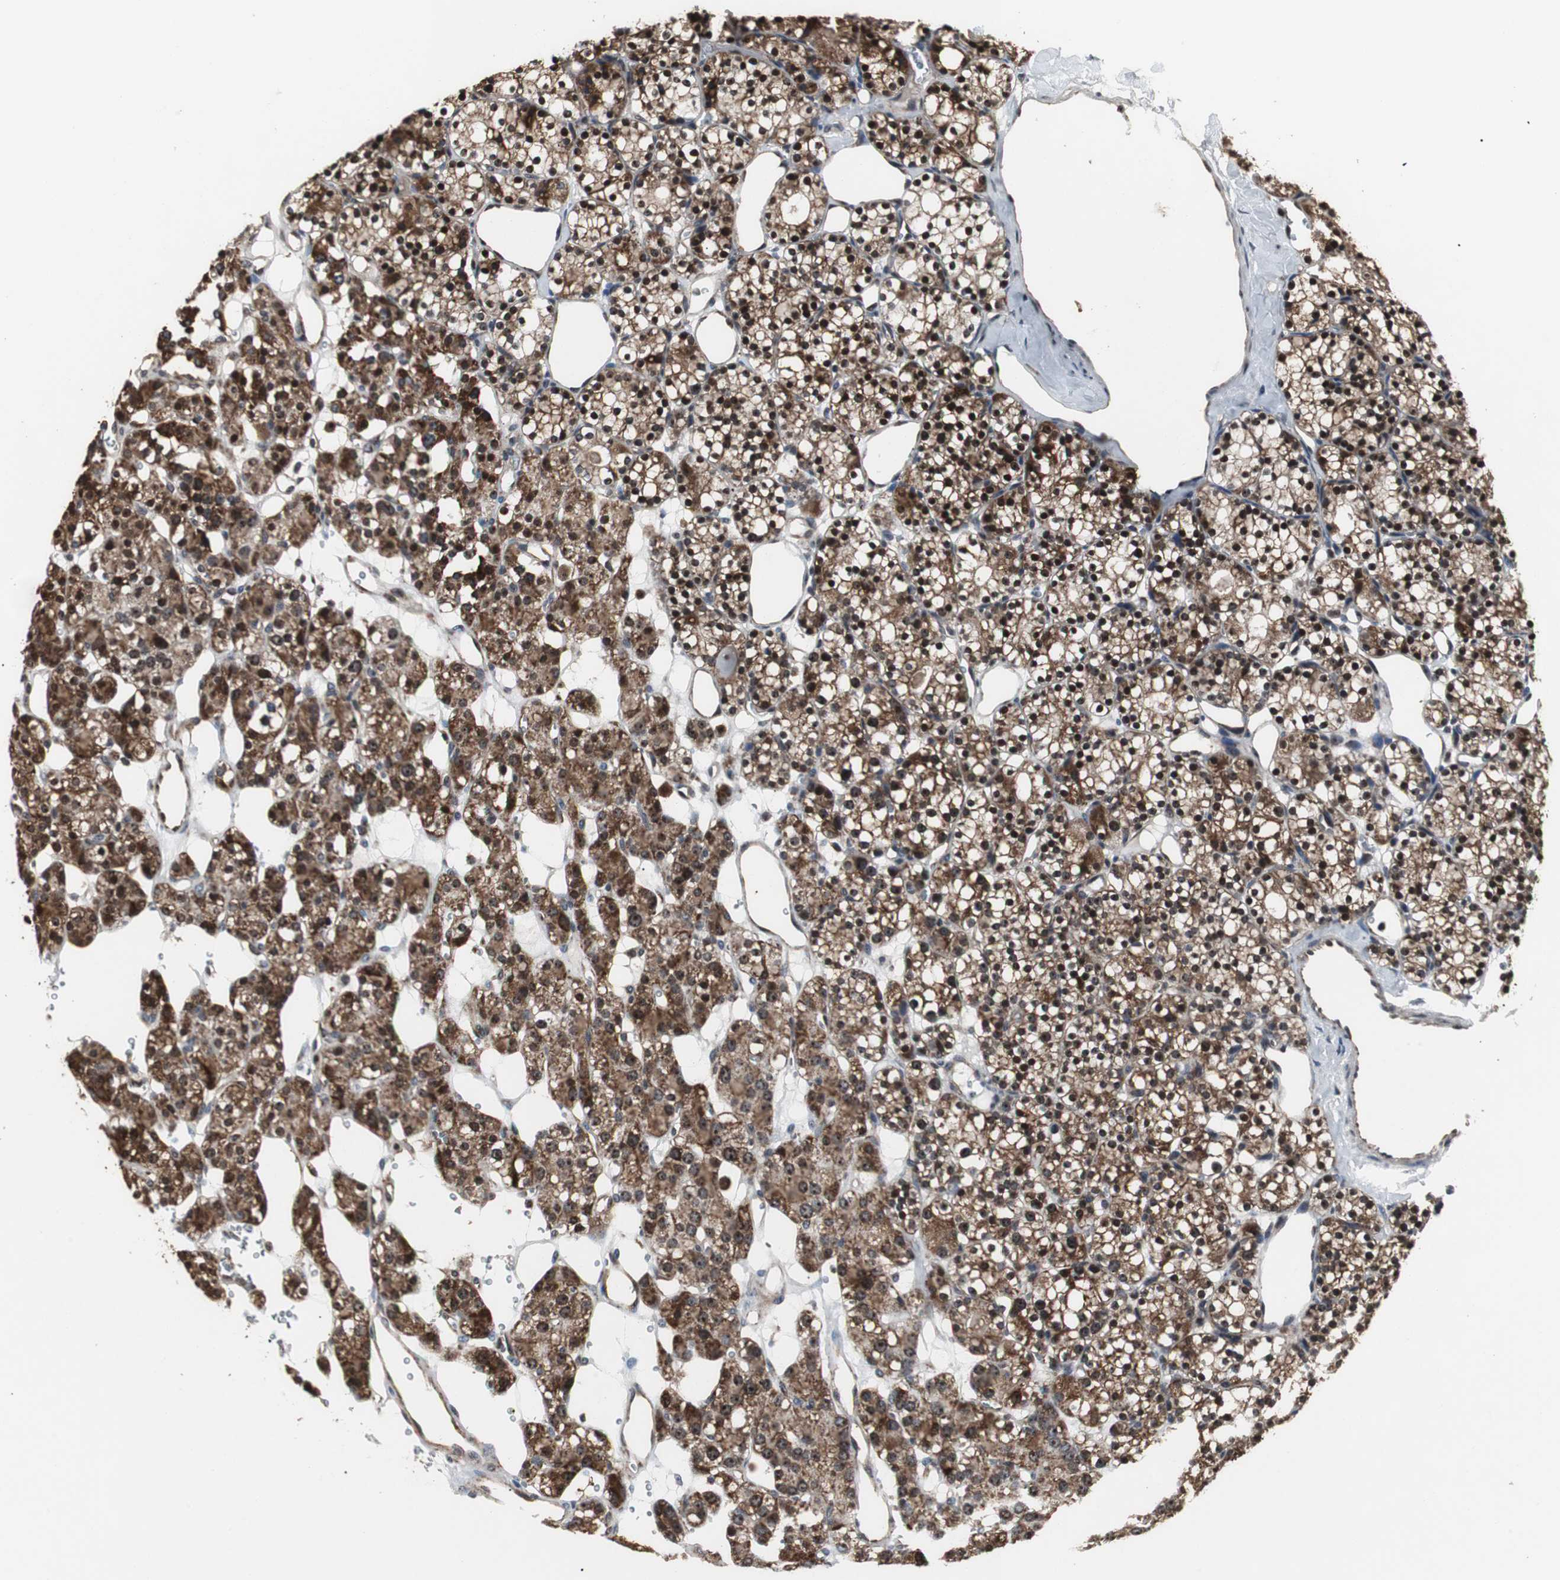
{"staining": {"intensity": "strong", "quantity": ">75%", "location": "cytoplasmic/membranous,nuclear"}, "tissue": "parathyroid gland", "cell_type": "Glandular cells", "image_type": "normal", "snomed": [{"axis": "morphology", "description": "Normal tissue, NOS"}, {"axis": "topography", "description": "Parathyroid gland"}], "caption": "Brown immunohistochemical staining in benign parathyroid gland shows strong cytoplasmic/membranous,nuclear expression in approximately >75% of glandular cells.", "gene": "MRPL40", "patient": {"sex": "female", "age": 64}}